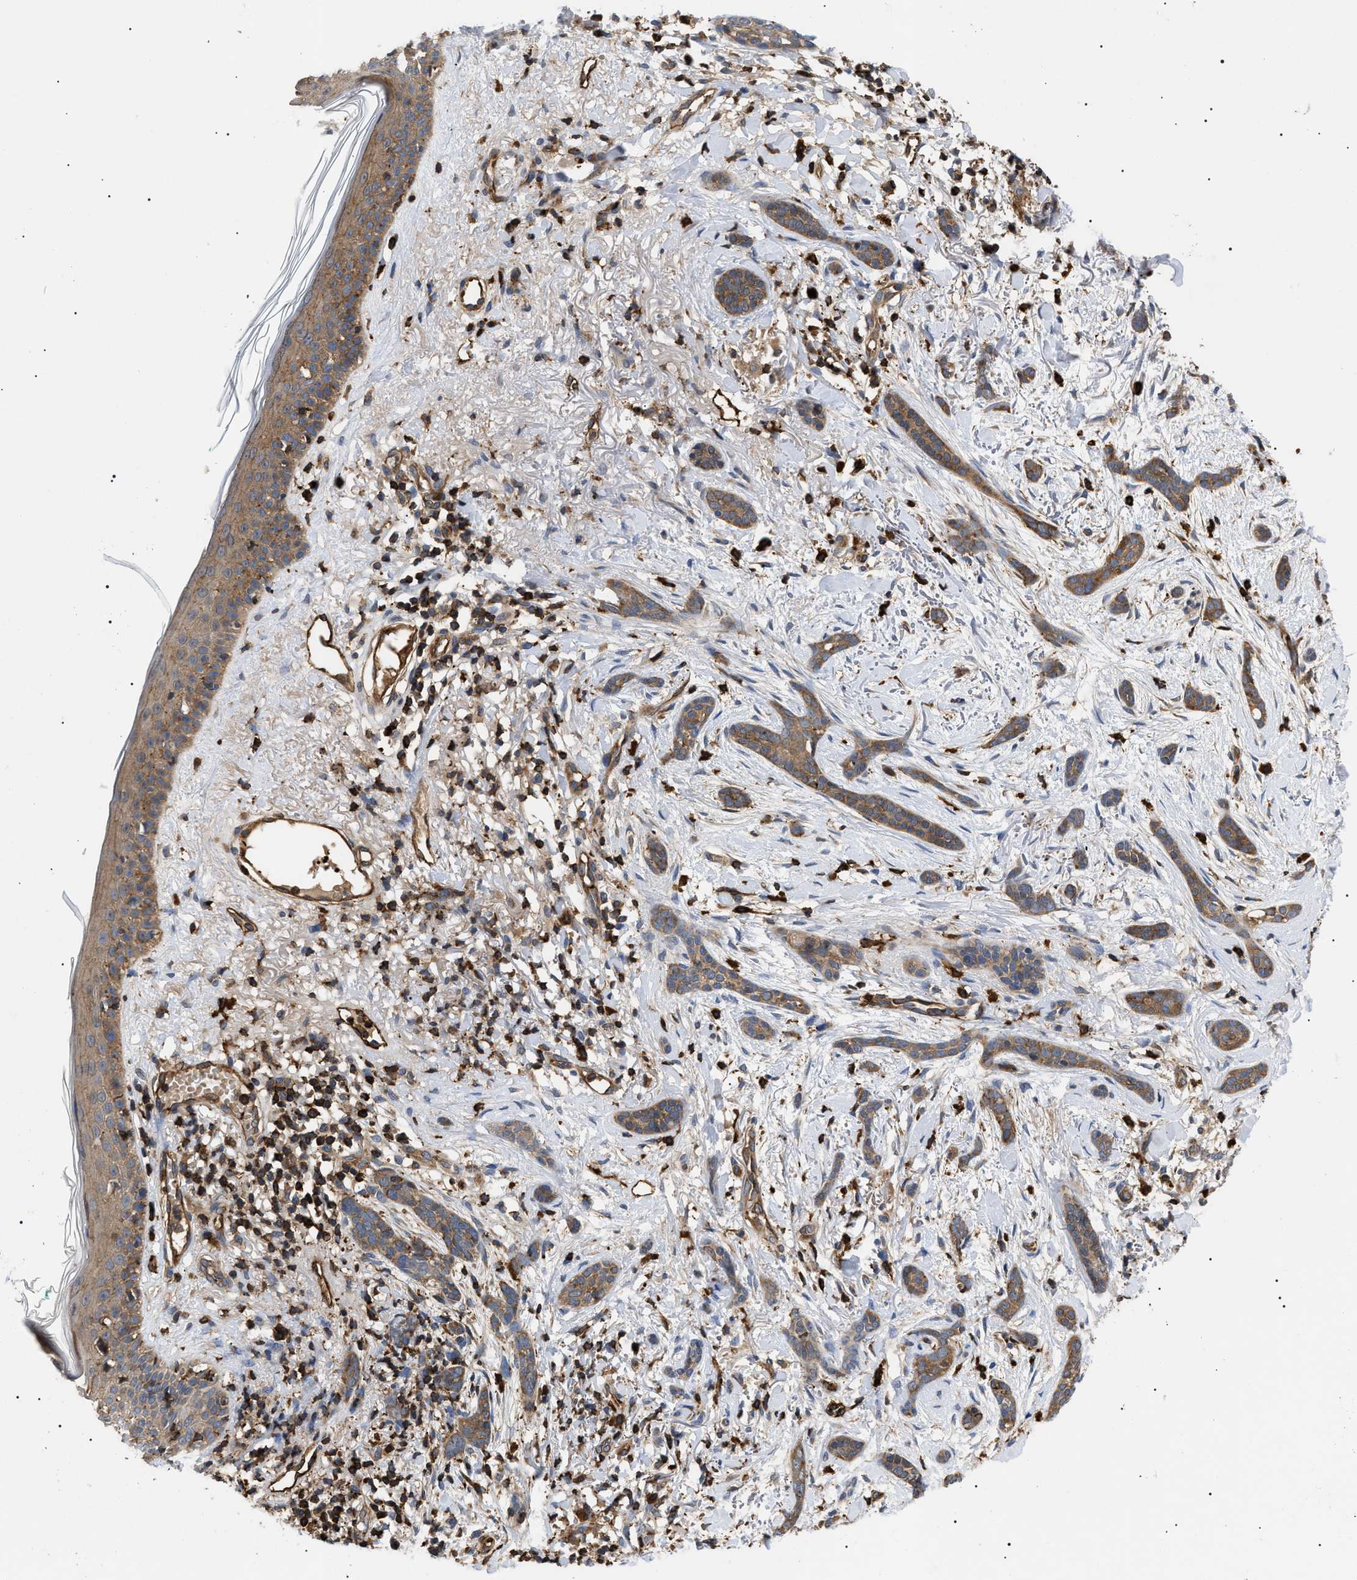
{"staining": {"intensity": "moderate", "quantity": ">75%", "location": "cytoplasmic/membranous"}, "tissue": "skin cancer", "cell_type": "Tumor cells", "image_type": "cancer", "snomed": [{"axis": "morphology", "description": "Basal cell carcinoma"}, {"axis": "morphology", "description": "Adnexal tumor, benign"}, {"axis": "topography", "description": "Skin"}], "caption": "IHC photomicrograph of neoplastic tissue: human skin cancer (basal cell carcinoma) stained using immunohistochemistry (IHC) exhibits medium levels of moderate protein expression localized specifically in the cytoplasmic/membranous of tumor cells, appearing as a cytoplasmic/membranous brown color.", "gene": "TMTC4", "patient": {"sex": "female", "age": 42}}